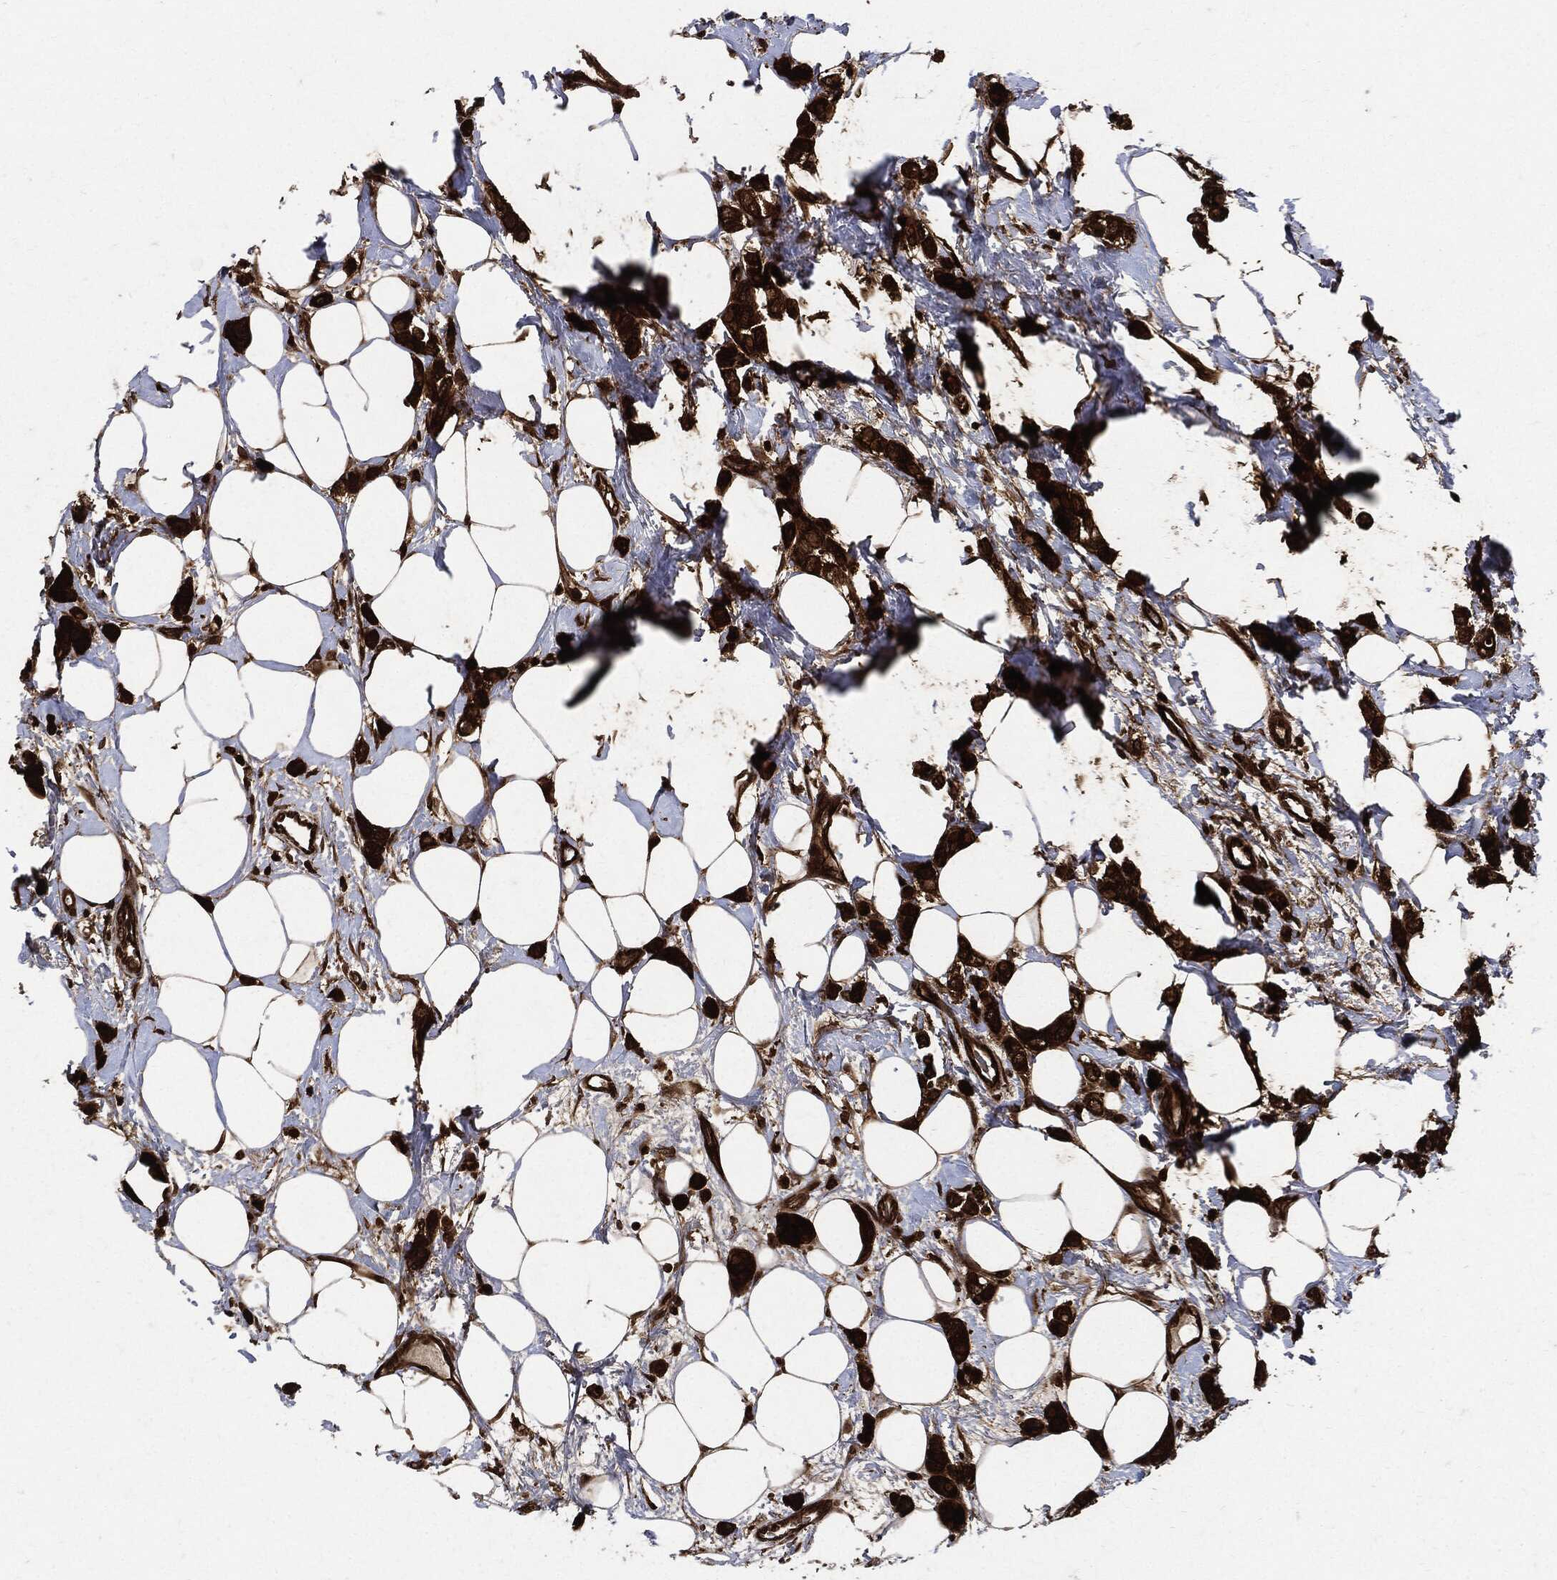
{"staining": {"intensity": "strong", "quantity": ">75%", "location": "cytoplasmic/membranous"}, "tissue": "breast cancer", "cell_type": "Tumor cells", "image_type": "cancer", "snomed": [{"axis": "morphology", "description": "Lobular carcinoma"}, {"axis": "topography", "description": "Breast"}], "caption": "DAB immunohistochemical staining of human breast cancer (lobular carcinoma) demonstrates strong cytoplasmic/membranous protein staining in approximately >75% of tumor cells.", "gene": "YWHAB", "patient": {"sex": "female", "age": 66}}